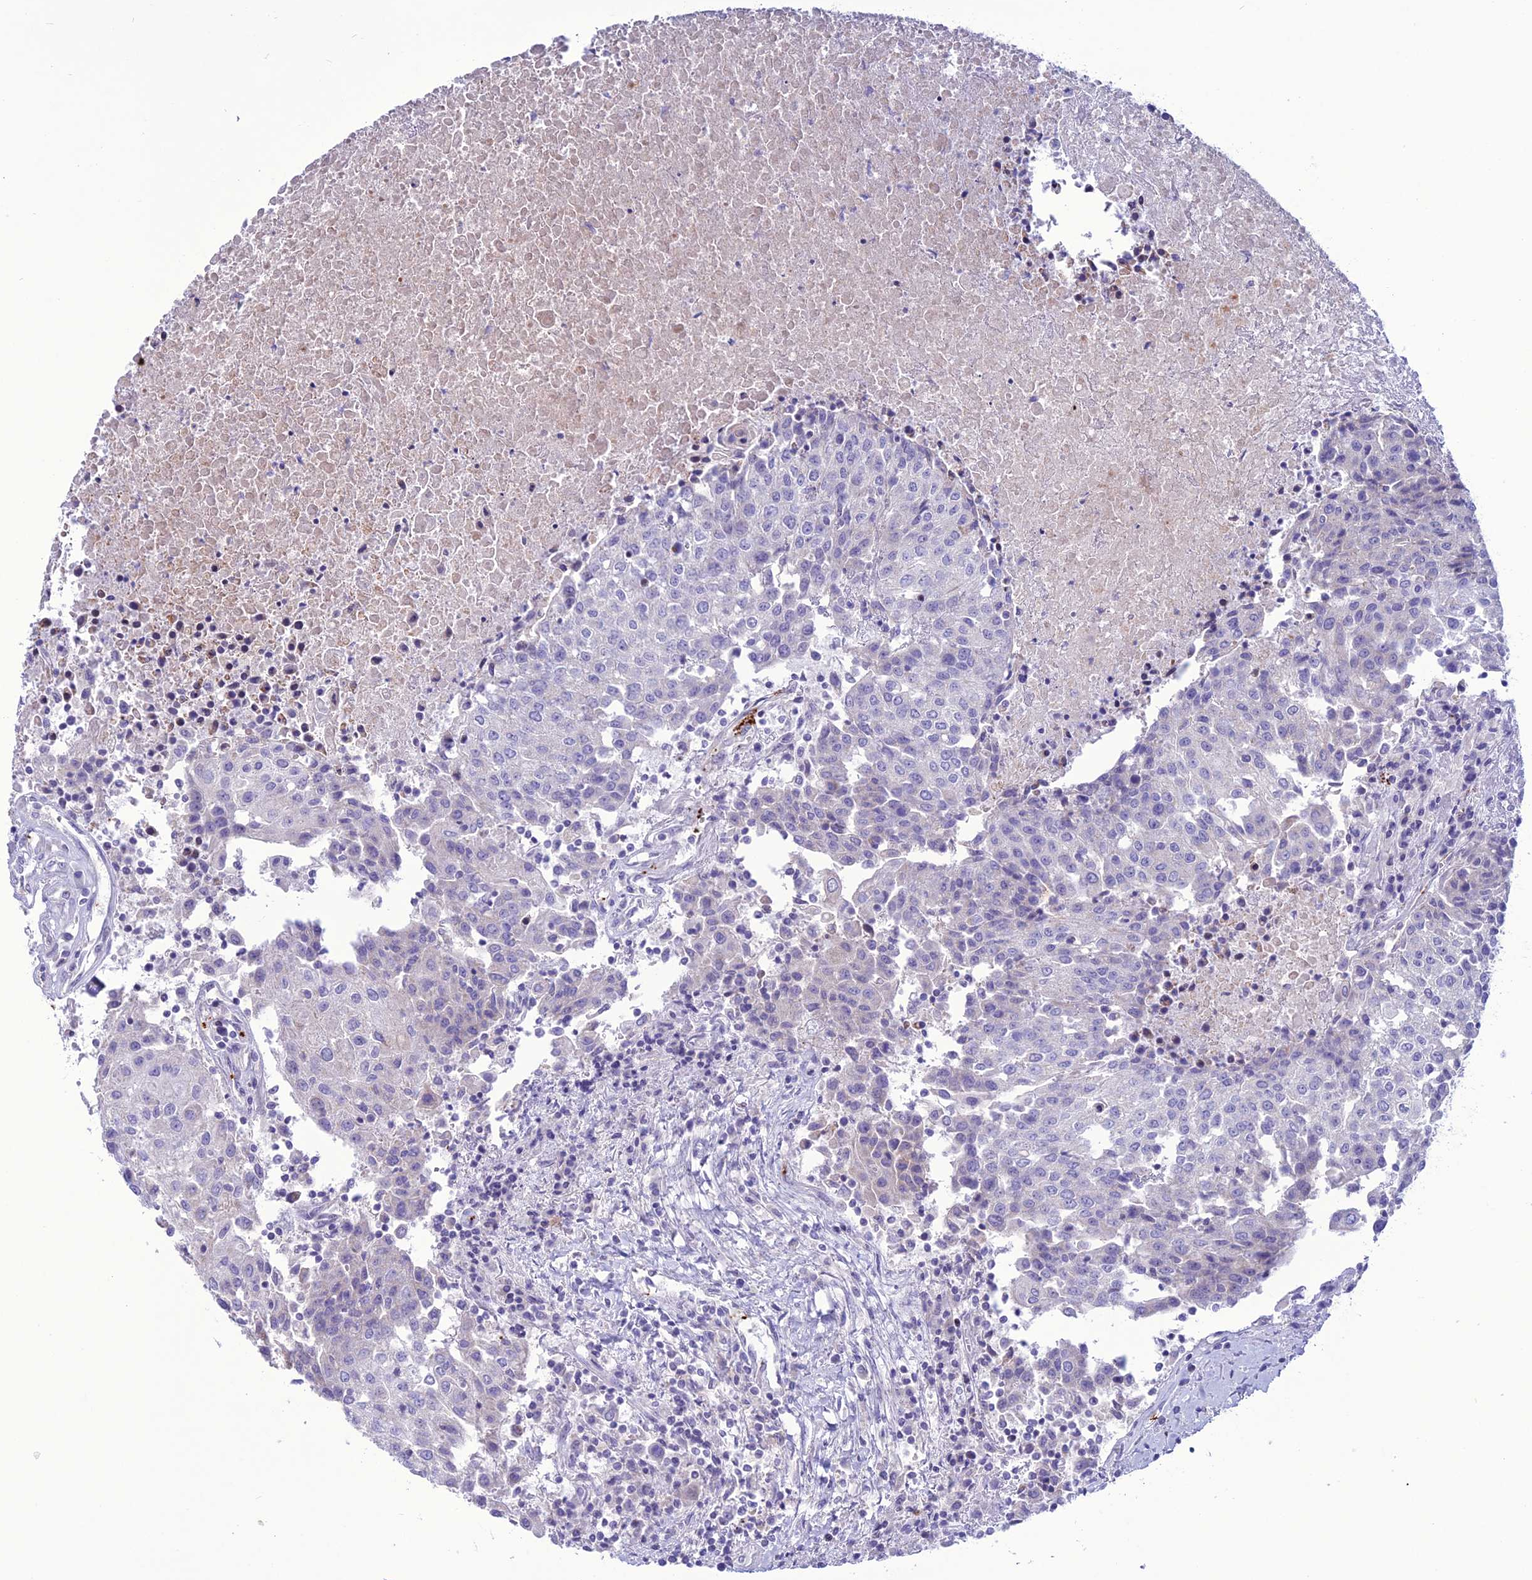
{"staining": {"intensity": "negative", "quantity": "none", "location": "none"}, "tissue": "urothelial cancer", "cell_type": "Tumor cells", "image_type": "cancer", "snomed": [{"axis": "morphology", "description": "Urothelial carcinoma, High grade"}, {"axis": "topography", "description": "Urinary bladder"}], "caption": "Immunohistochemistry histopathology image of urothelial cancer stained for a protein (brown), which displays no staining in tumor cells.", "gene": "C21orf140", "patient": {"sex": "female", "age": 85}}